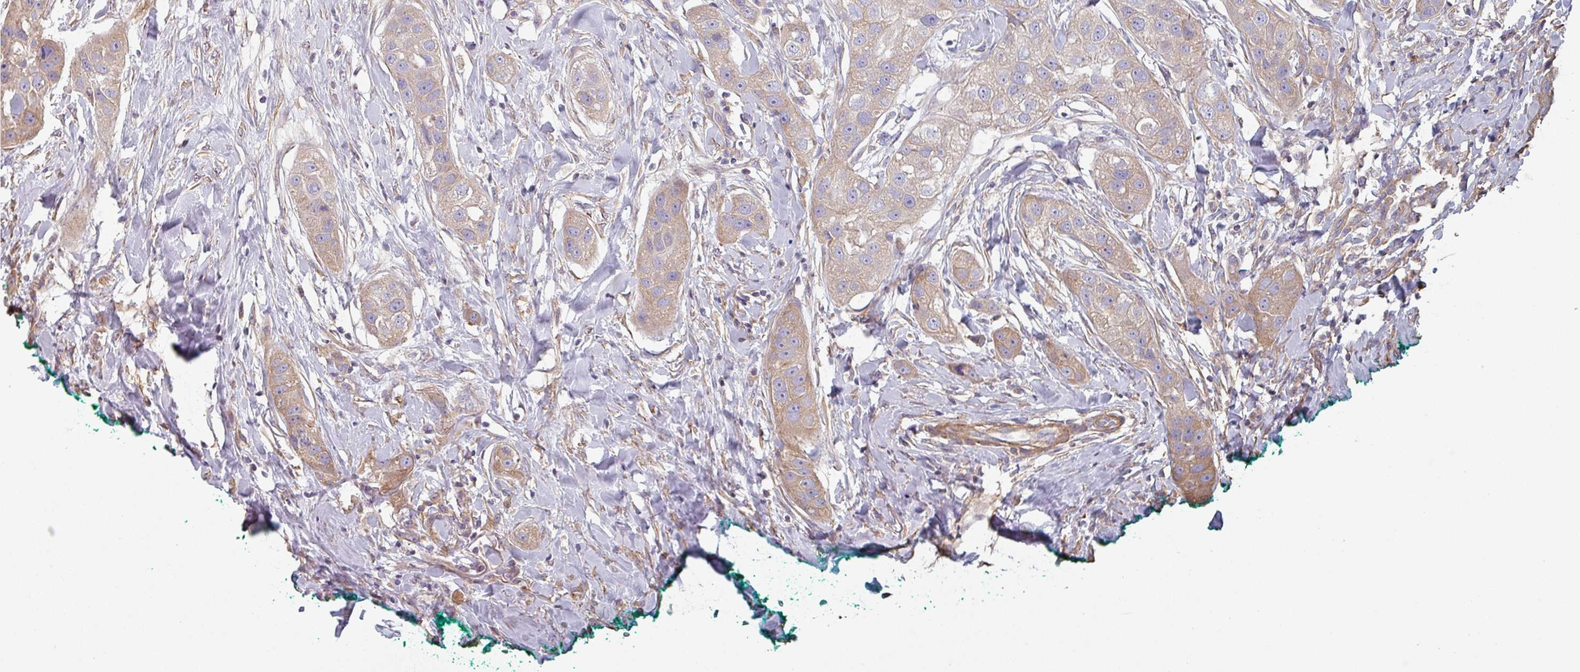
{"staining": {"intensity": "moderate", "quantity": "25%-75%", "location": "cytoplasmic/membranous"}, "tissue": "head and neck cancer", "cell_type": "Tumor cells", "image_type": "cancer", "snomed": [{"axis": "morphology", "description": "Normal tissue, NOS"}, {"axis": "morphology", "description": "Squamous cell carcinoma, NOS"}, {"axis": "topography", "description": "Skeletal muscle"}, {"axis": "topography", "description": "Head-Neck"}], "caption": "Protein analysis of head and neck cancer (squamous cell carcinoma) tissue demonstrates moderate cytoplasmic/membranous positivity in approximately 25%-75% of tumor cells. (brown staining indicates protein expression, while blue staining denotes nuclei).", "gene": "GSTA4", "patient": {"sex": "male", "age": 51}}